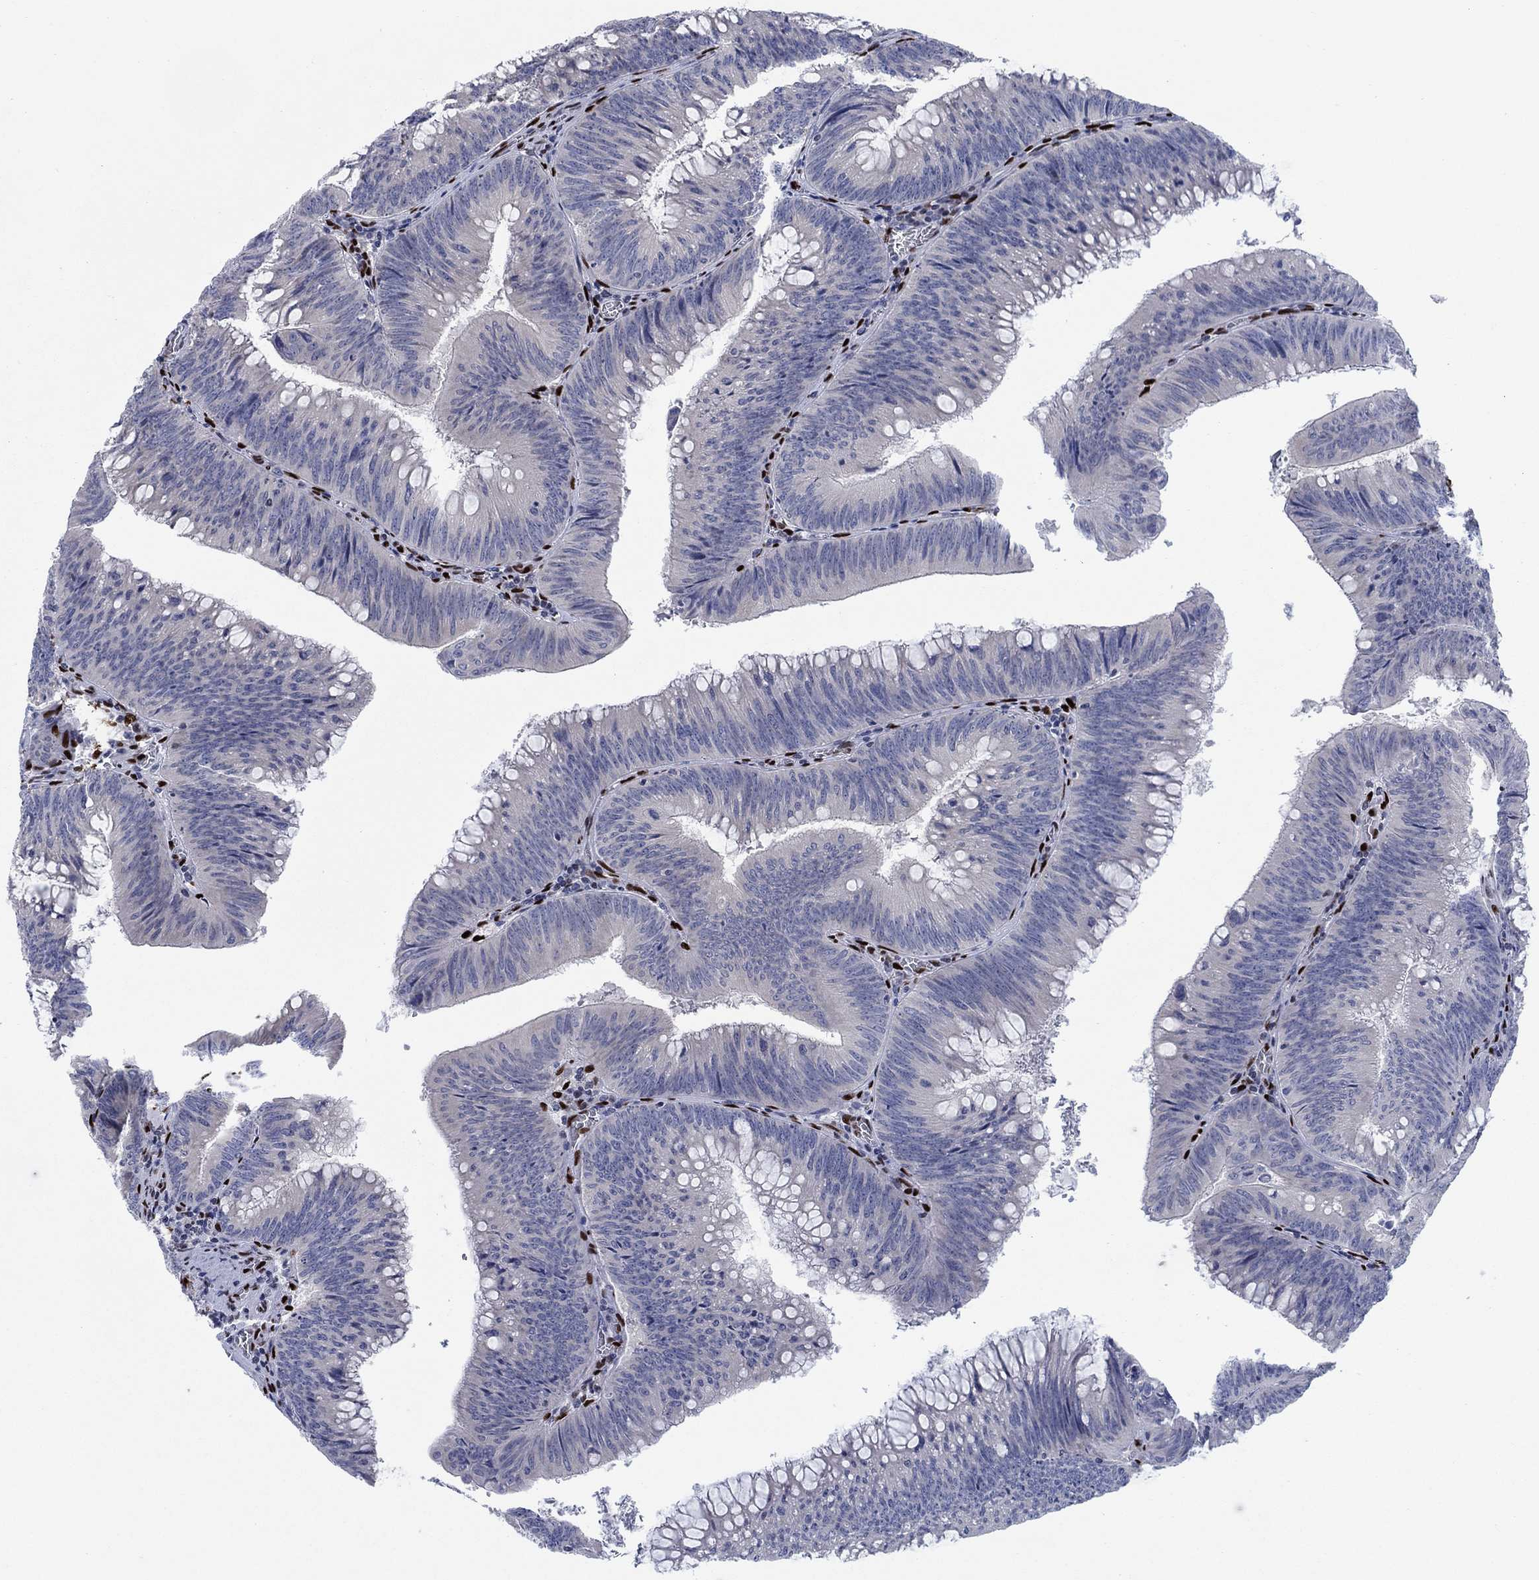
{"staining": {"intensity": "negative", "quantity": "none", "location": "none"}, "tissue": "colorectal cancer", "cell_type": "Tumor cells", "image_type": "cancer", "snomed": [{"axis": "morphology", "description": "Adenocarcinoma, NOS"}, {"axis": "topography", "description": "Rectum"}], "caption": "Immunohistochemistry (IHC) histopathology image of human colorectal cancer (adenocarcinoma) stained for a protein (brown), which displays no positivity in tumor cells.", "gene": "ZEB1", "patient": {"sex": "female", "age": 72}}